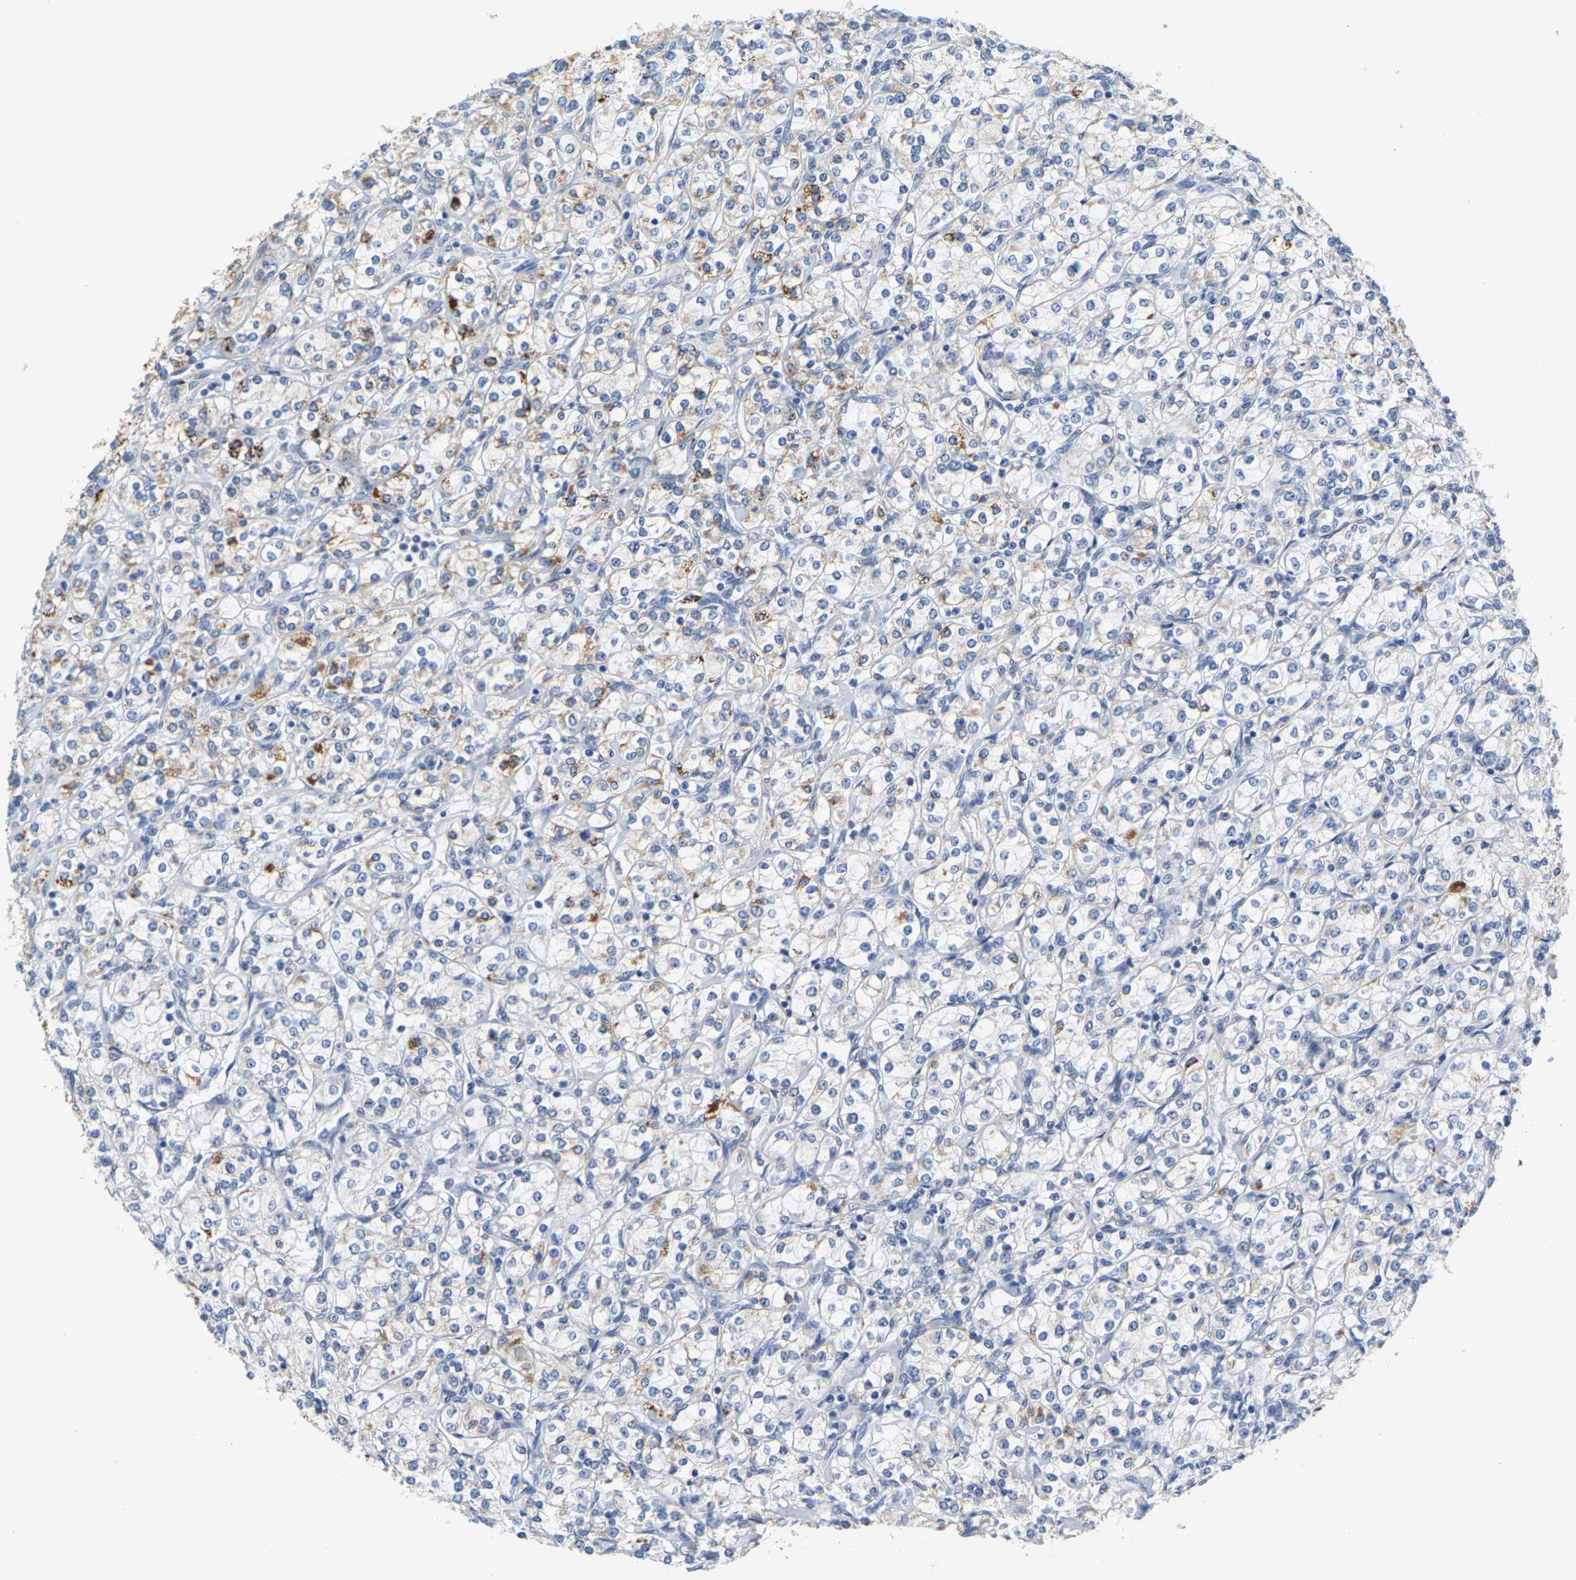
{"staining": {"intensity": "moderate", "quantity": "25%-75%", "location": "cytoplasmic/membranous"}, "tissue": "renal cancer", "cell_type": "Tumor cells", "image_type": "cancer", "snomed": [{"axis": "morphology", "description": "Adenocarcinoma, NOS"}, {"axis": "topography", "description": "Kidney"}], "caption": "DAB immunohistochemical staining of renal cancer (adenocarcinoma) demonstrates moderate cytoplasmic/membranous protein staining in about 25%-75% of tumor cells. Using DAB (3,3'-diaminobenzidine) (brown) and hematoxylin (blue) stains, captured at high magnification using brightfield microscopy.", "gene": "SHMT2", "patient": {"sex": "male", "age": 77}}